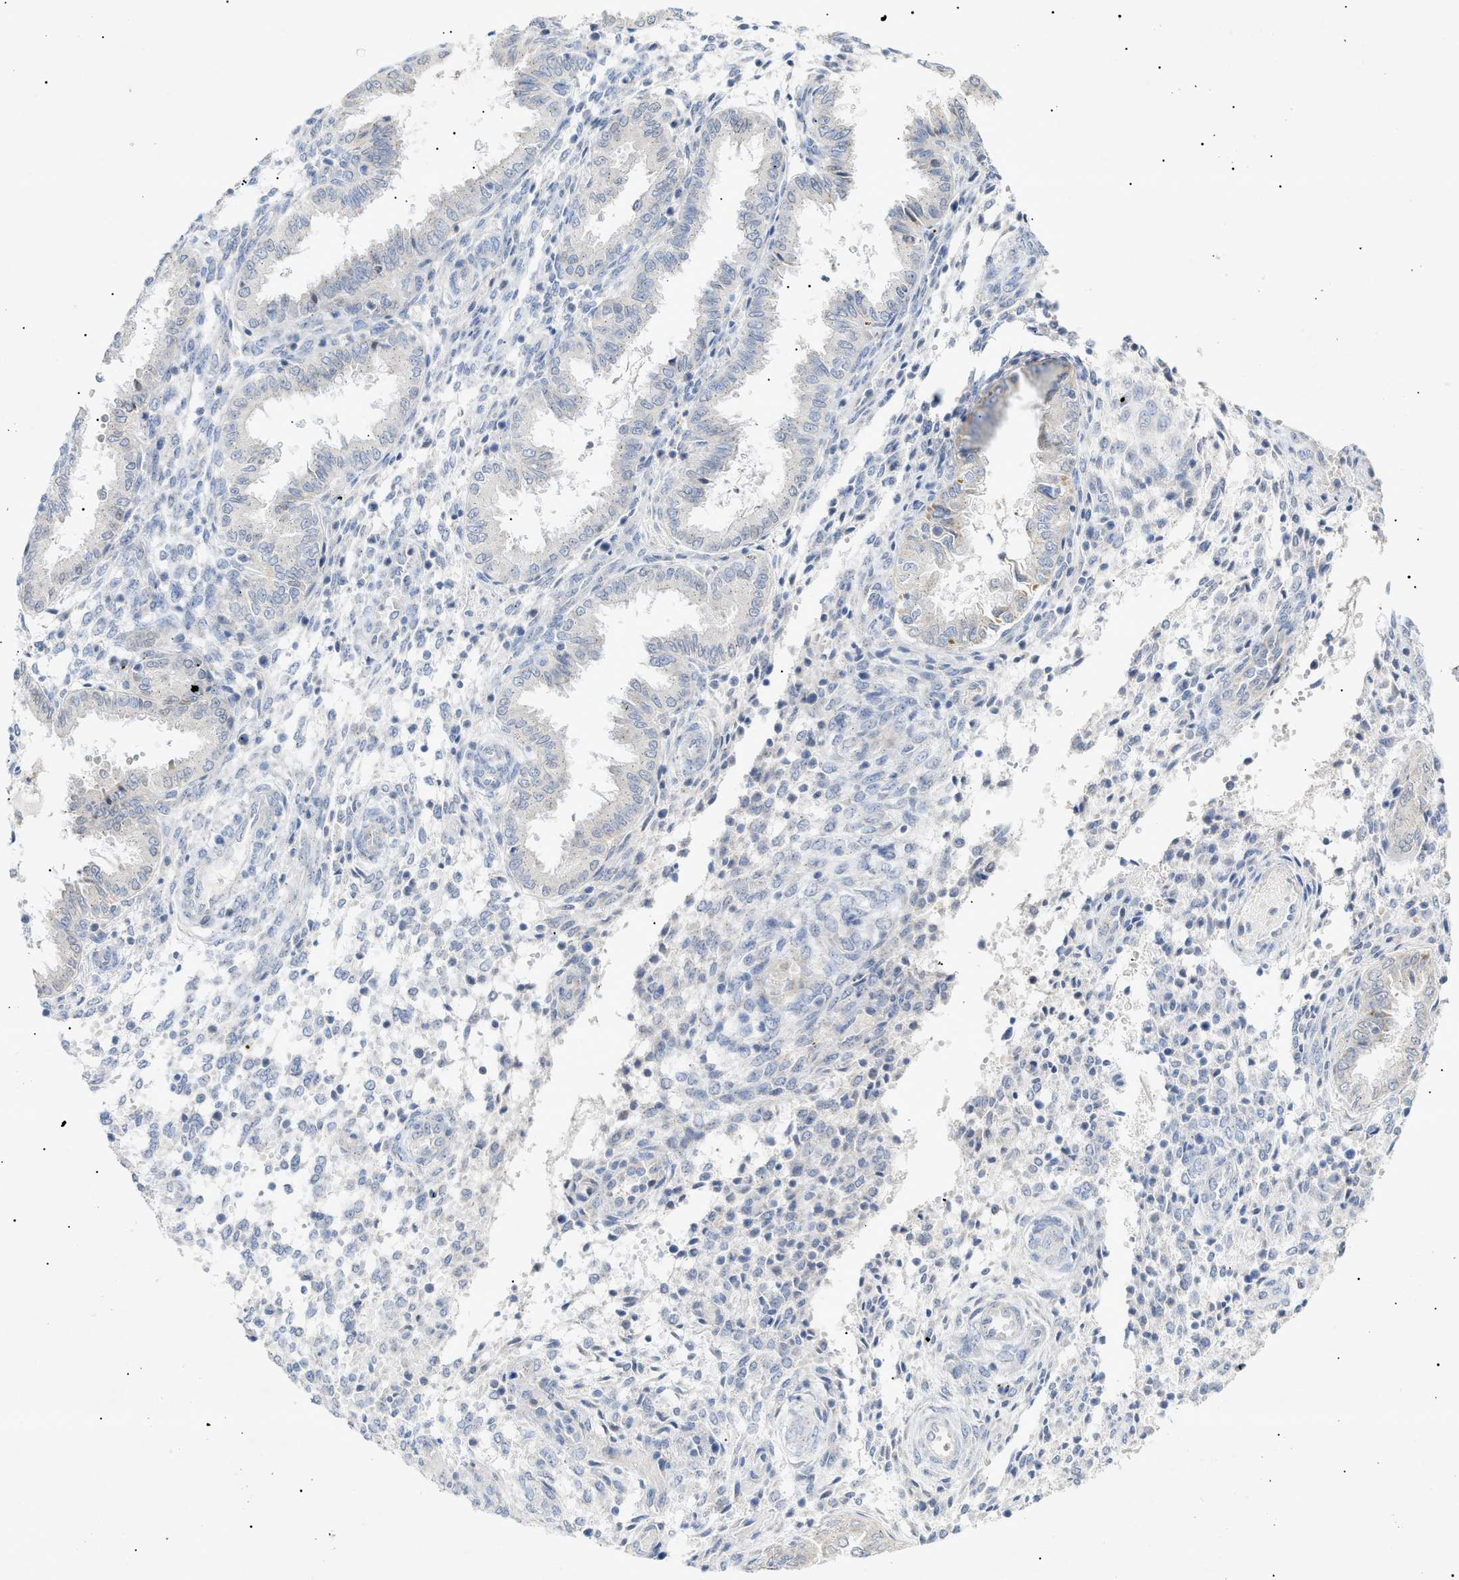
{"staining": {"intensity": "negative", "quantity": "none", "location": "none"}, "tissue": "endometrium", "cell_type": "Cells in endometrial stroma", "image_type": "normal", "snomed": [{"axis": "morphology", "description": "Normal tissue, NOS"}, {"axis": "topography", "description": "Endometrium"}], "caption": "A high-resolution micrograph shows immunohistochemistry (IHC) staining of normal endometrium, which shows no significant staining in cells in endometrial stroma. (Stains: DAB IHC with hematoxylin counter stain, Microscopy: brightfield microscopy at high magnification).", "gene": "SLC25A31", "patient": {"sex": "female", "age": 33}}